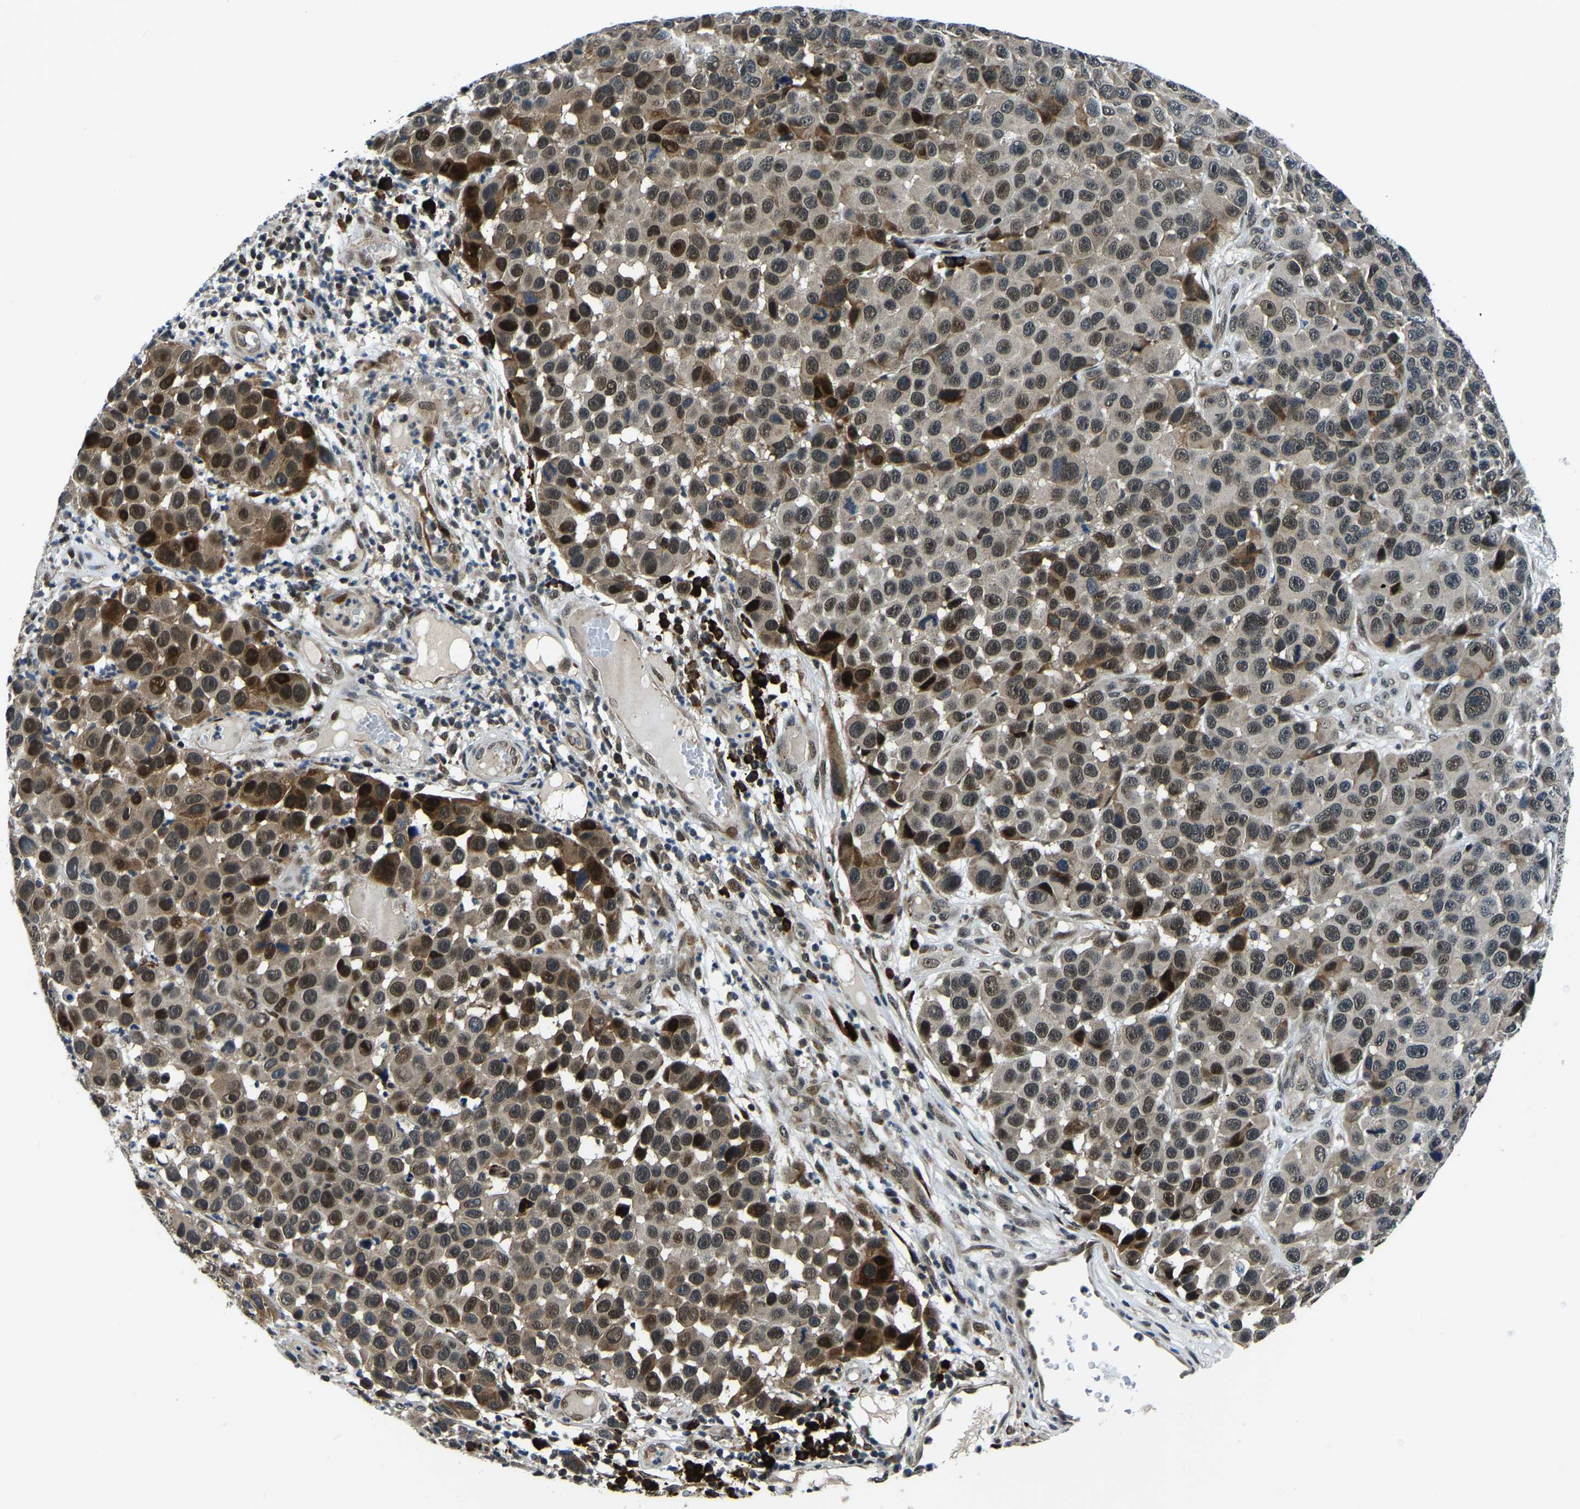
{"staining": {"intensity": "moderate", "quantity": ">75%", "location": "cytoplasmic/membranous,nuclear"}, "tissue": "melanoma", "cell_type": "Tumor cells", "image_type": "cancer", "snomed": [{"axis": "morphology", "description": "Malignant melanoma, NOS"}, {"axis": "topography", "description": "Skin"}], "caption": "Immunohistochemical staining of human melanoma reveals medium levels of moderate cytoplasmic/membranous and nuclear staining in about >75% of tumor cells.", "gene": "ING2", "patient": {"sex": "male", "age": 53}}